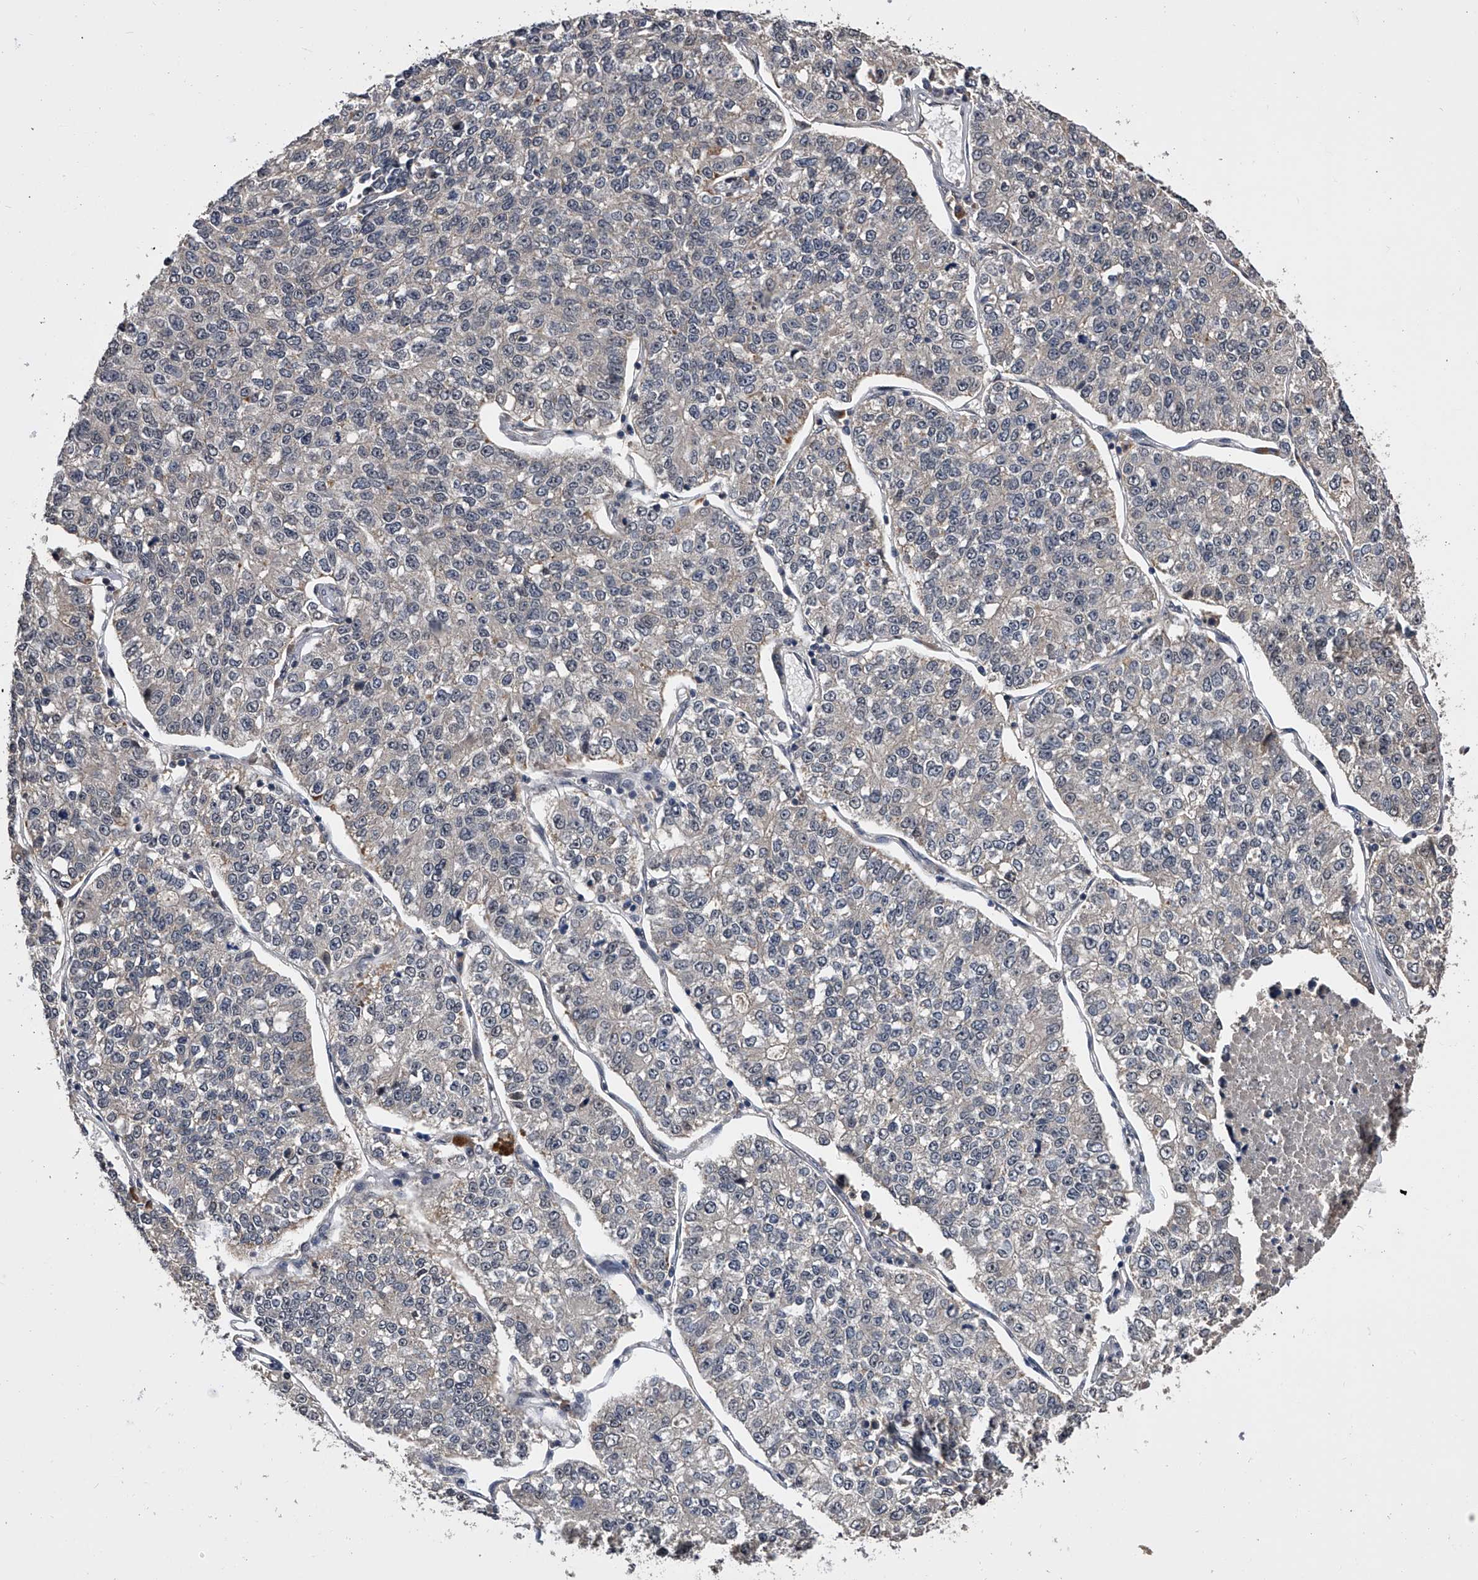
{"staining": {"intensity": "negative", "quantity": "none", "location": "none"}, "tissue": "lung cancer", "cell_type": "Tumor cells", "image_type": "cancer", "snomed": [{"axis": "morphology", "description": "Adenocarcinoma, NOS"}, {"axis": "topography", "description": "Lung"}], "caption": "High power microscopy histopathology image of an IHC micrograph of lung cancer, revealing no significant staining in tumor cells. (Immunohistochemistry, brightfield microscopy, high magnification).", "gene": "EFCAB7", "patient": {"sex": "male", "age": 49}}